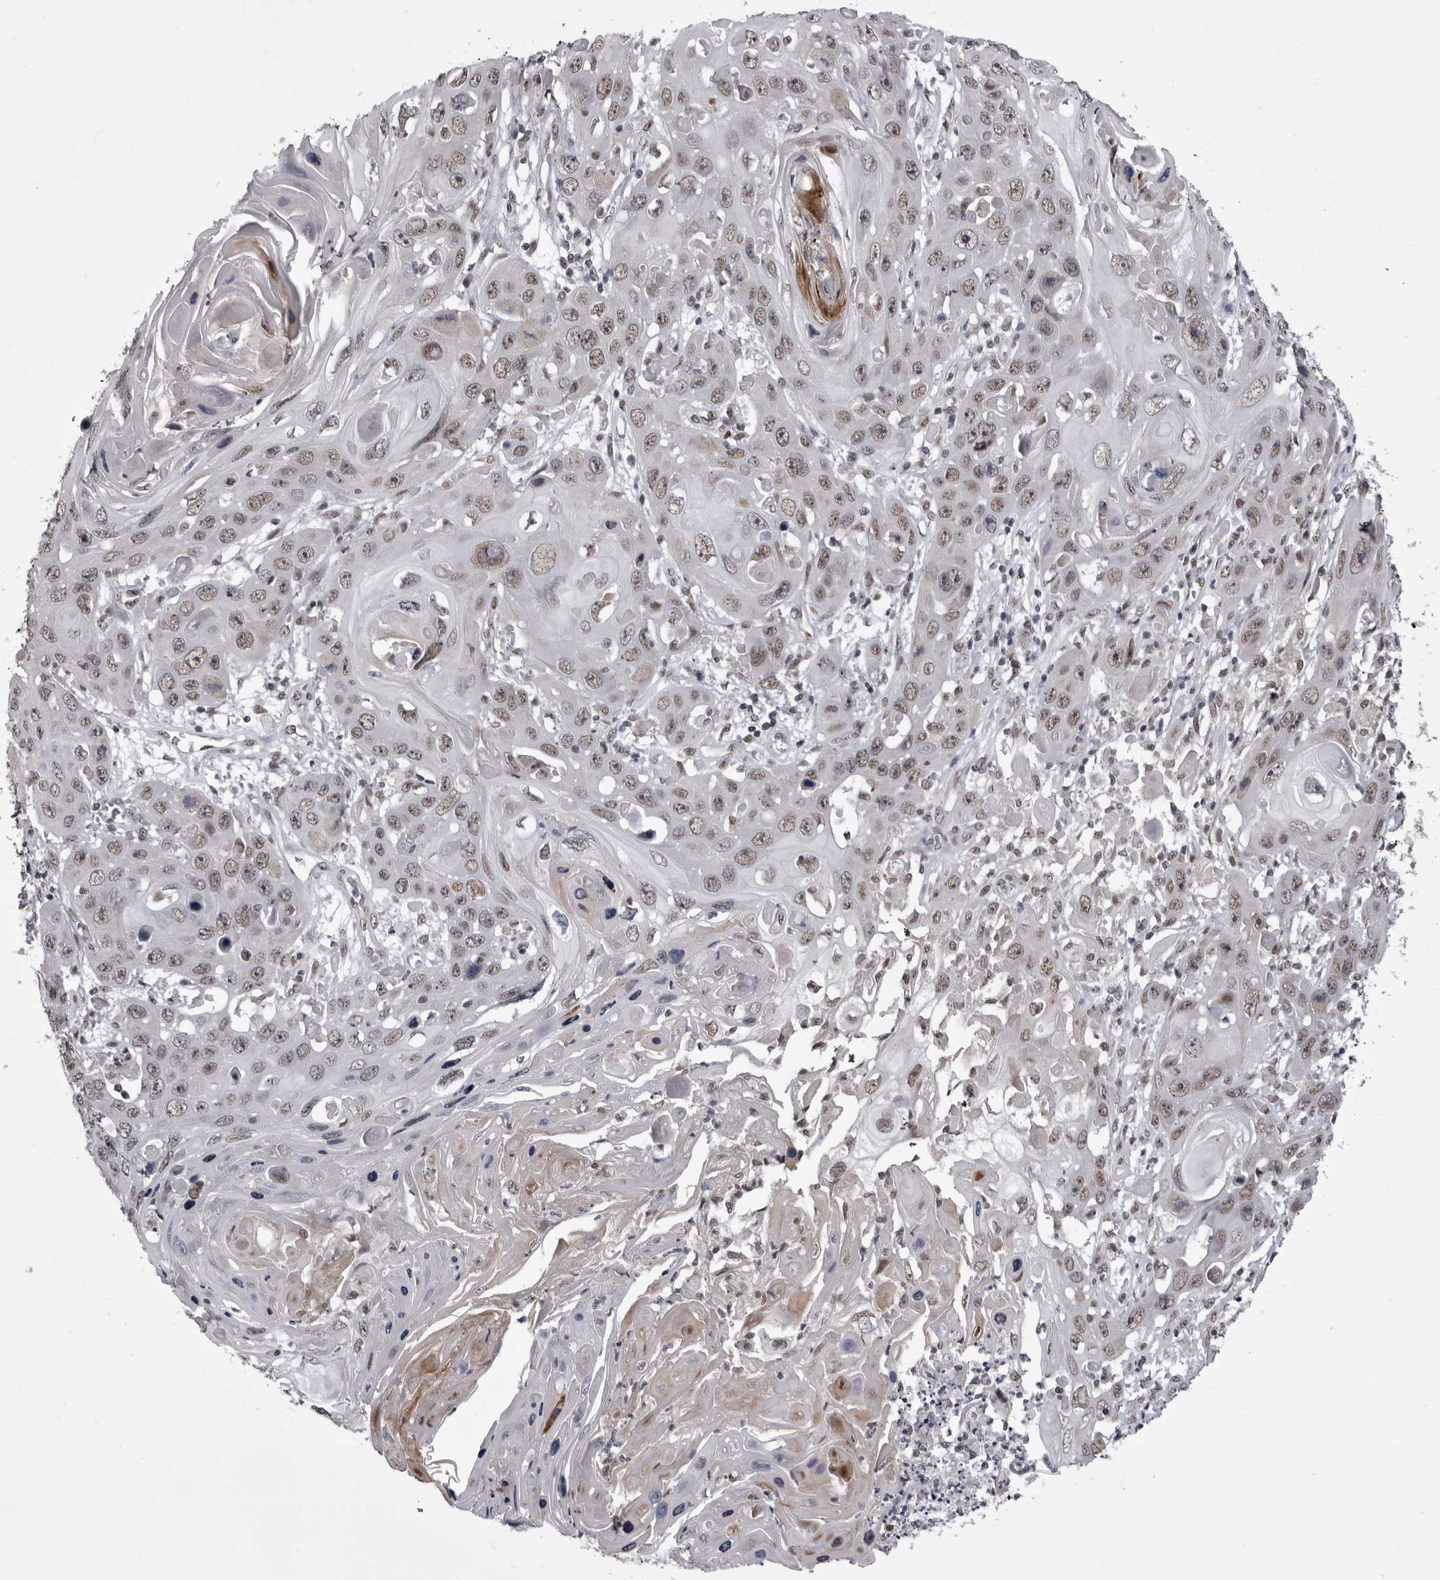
{"staining": {"intensity": "weak", "quantity": "25%-75%", "location": "nuclear"}, "tissue": "skin cancer", "cell_type": "Tumor cells", "image_type": "cancer", "snomed": [{"axis": "morphology", "description": "Squamous cell carcinoma, NOS"}, {"axis": "topography", "description": "Skin"}], "caption": "The immunohistochemical stain shows weak nuclear expression in tumor cells of squamous cell carcinoma (skin) tissue.", "gene": "PRPF3", "patient": {"sex": "male", "age": 55}}